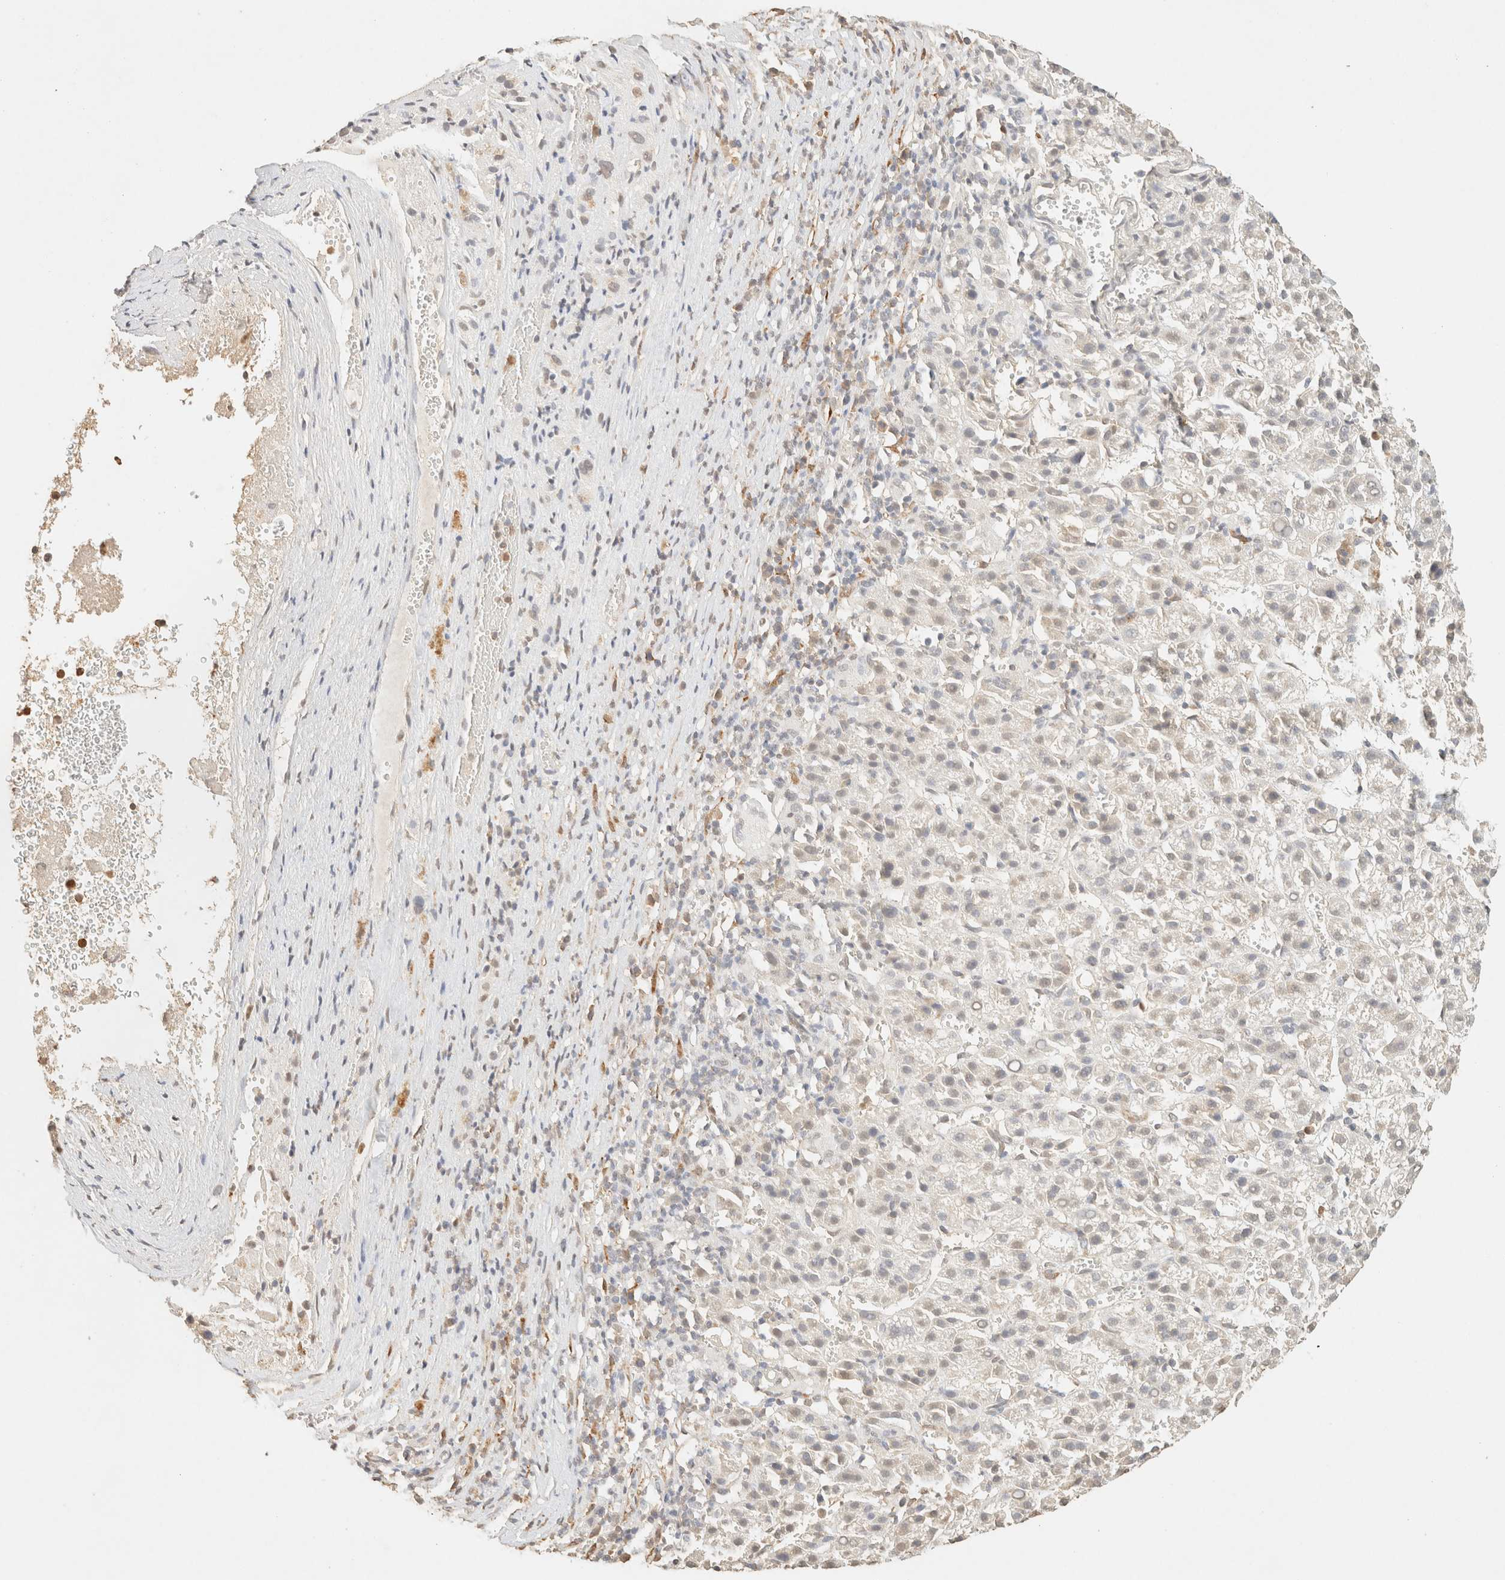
{"staining": {"intensity": "weak", "quantity": "<25%", "location": "nuclear"}, "tissue": "liver cancer", "cell_type": "Tumor cells", "image_type": "cancer", "snomed": [{"axis": "morphology", "description": "Carcinoma, Hepatocellular, NOS"}, {"axis": "topography", "description": "Liver"}], "caption": "The immunohistochemistry (IHC) photomicrograph has no significant staining in tumor cells of liver cancer (hepatocellular carcinoma) tissue.", "gene": "S100A13", "patient": {"sex": "female", "age": 58}}